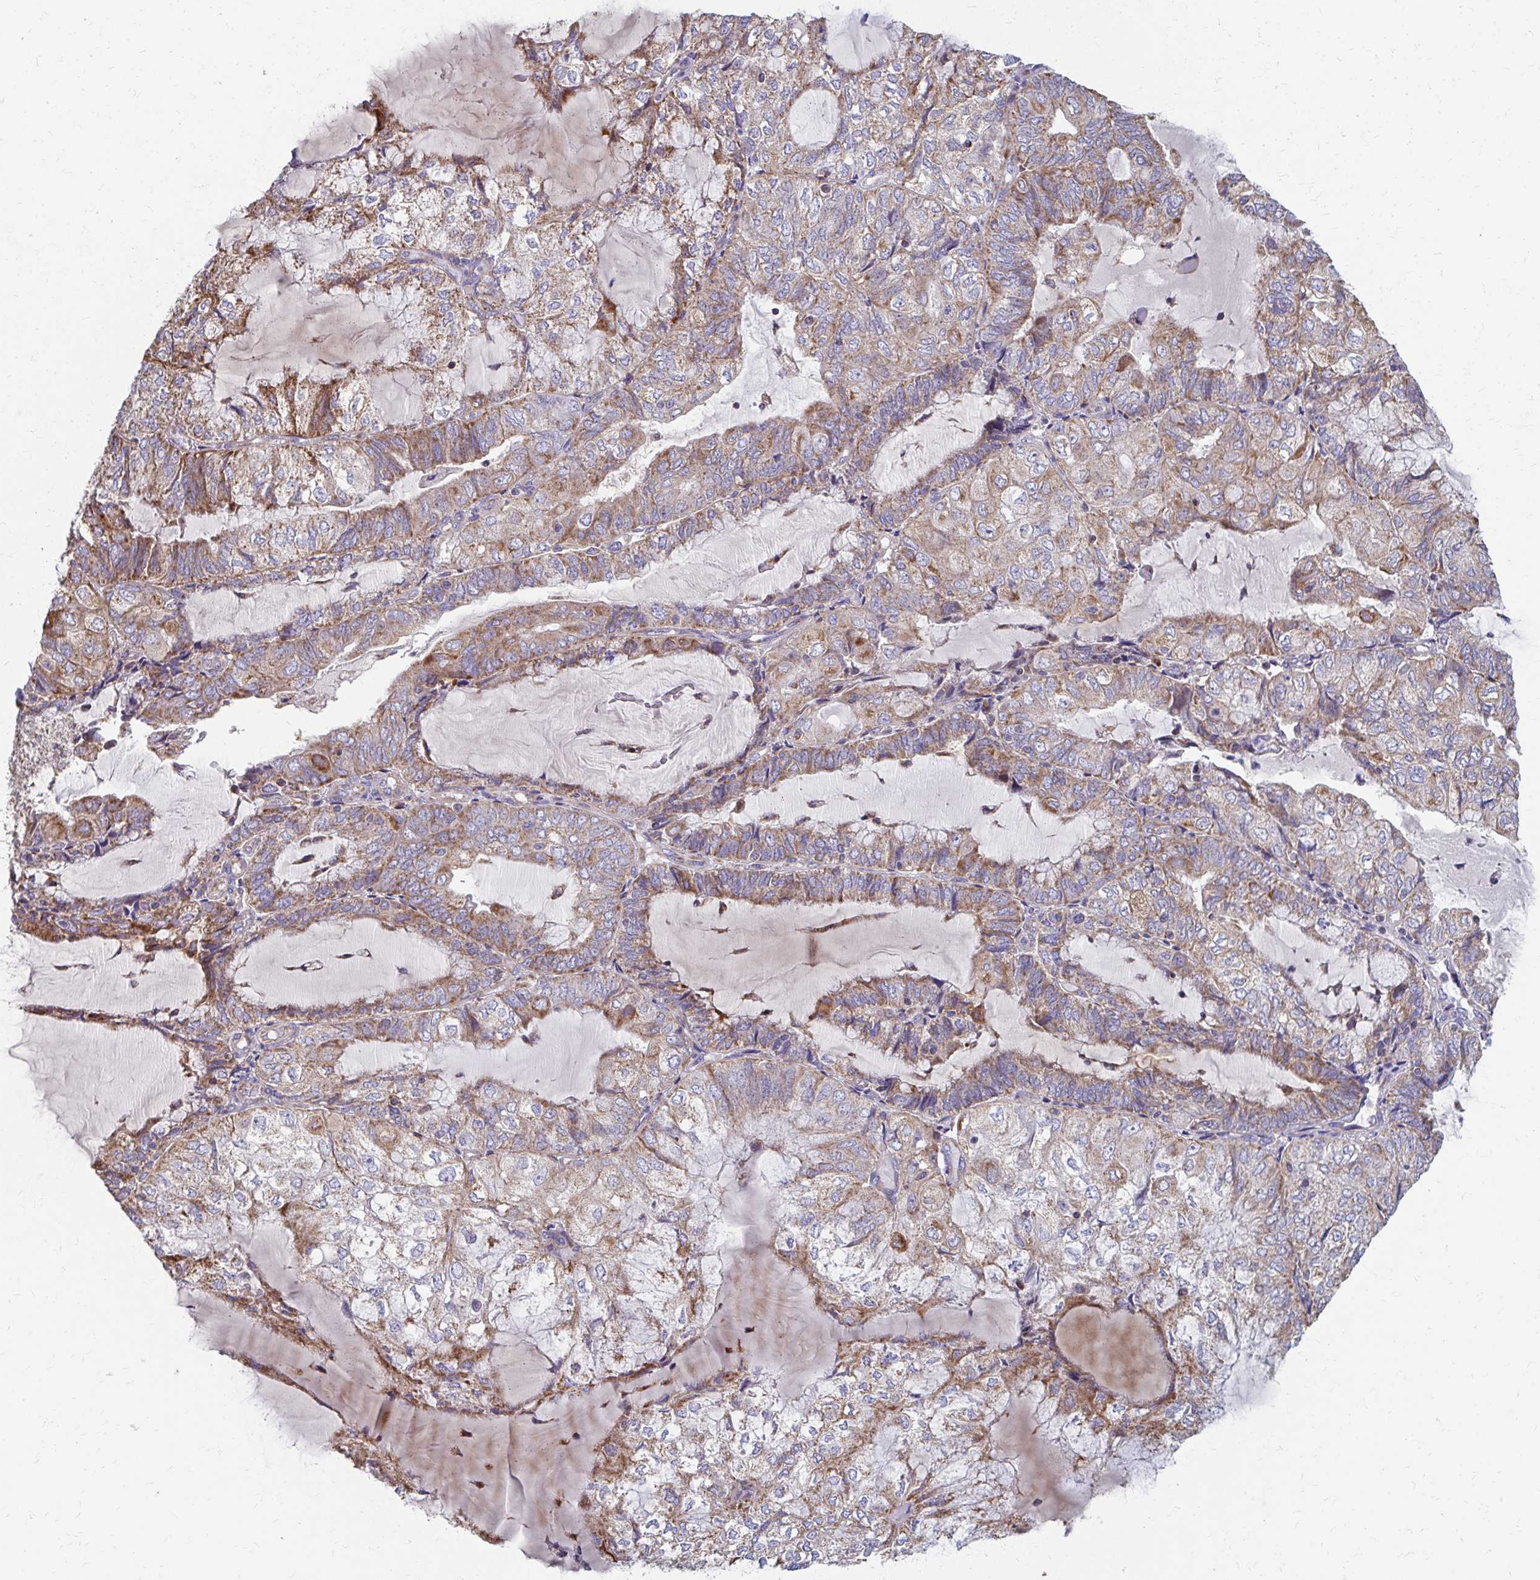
{"staining": {"intensity": "moderate", "quantity": "25%-75%", "location": "cytoplasmic/membranous"}, "tissue": "endometrial cancer", "cell_type": "Tumor cells", "image_type": "cancer", "snomed": [{"axis": "morphology", "description": "Adenocarcinoma, NOS"}, {"axis": "topography", "description": "Endometrium"}], "caption": "IHC staining of endometrial adenocarcinoma, which reveals medium levels of moderate cytoplasmic/membranous expression in about 25%-75% of tumor cells indicating moderate cytoplasmic/membranous protein expression. The staining was performed using DAB (3,3'-diaminobenzidine) (brown) for protein detection and nuclei were counterstained in hematoxylin (blue).", "gene": "RCC1L", "patient": {"sex": "female", "age": 81}}